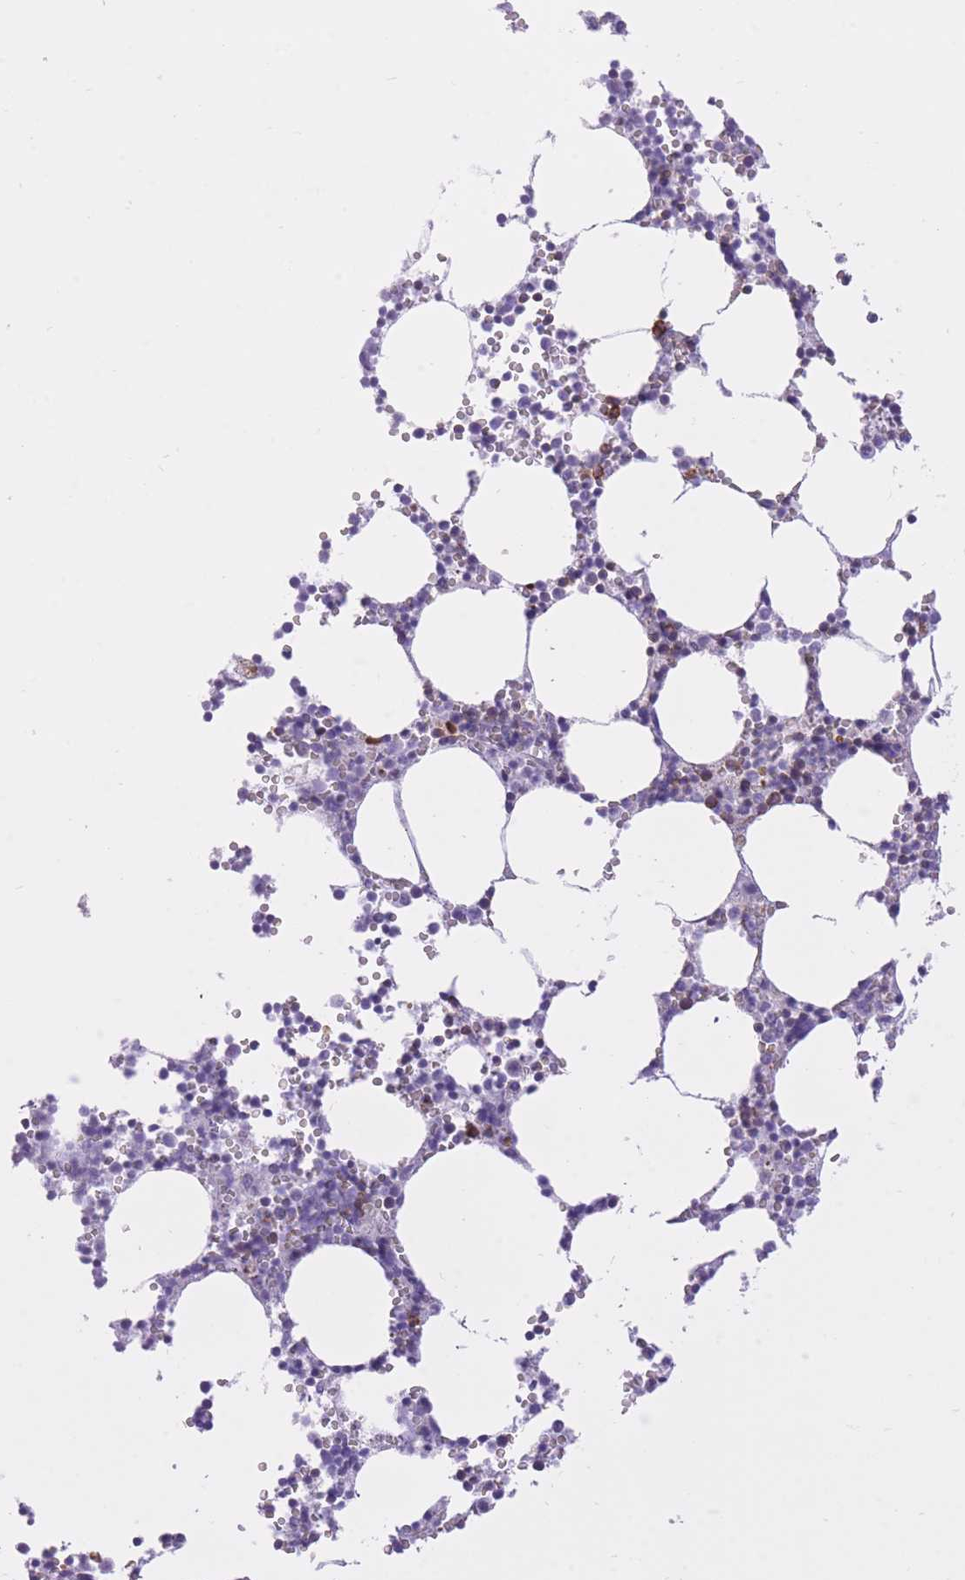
{"staining": {"intensity": "moderate", "quantity": "<25%", "location": "cytoplasmic/membranous"}, "tissue": "bone marrow", "cell_type": "Hematopoietic cells", "image_type": "normal", "snomed": [{"axis": "morphology", "description": "Normal tissue, NOS"}, {"axis": "topography", "description": "Bone marrow"}], "caption": "Immunohistochemistry (IHC) (DAB) staining of normal bone marrow displays moderate cytoplasmic/membranous protein expression in approximately <25% of hematopoietic cells. The staining was performed using DAB, with brown indicating positive protein expression. Nuclei are stained blue with hematoxylin.", "gene": "ZNF501", "patient": {"sex": "female", "age": 64}}